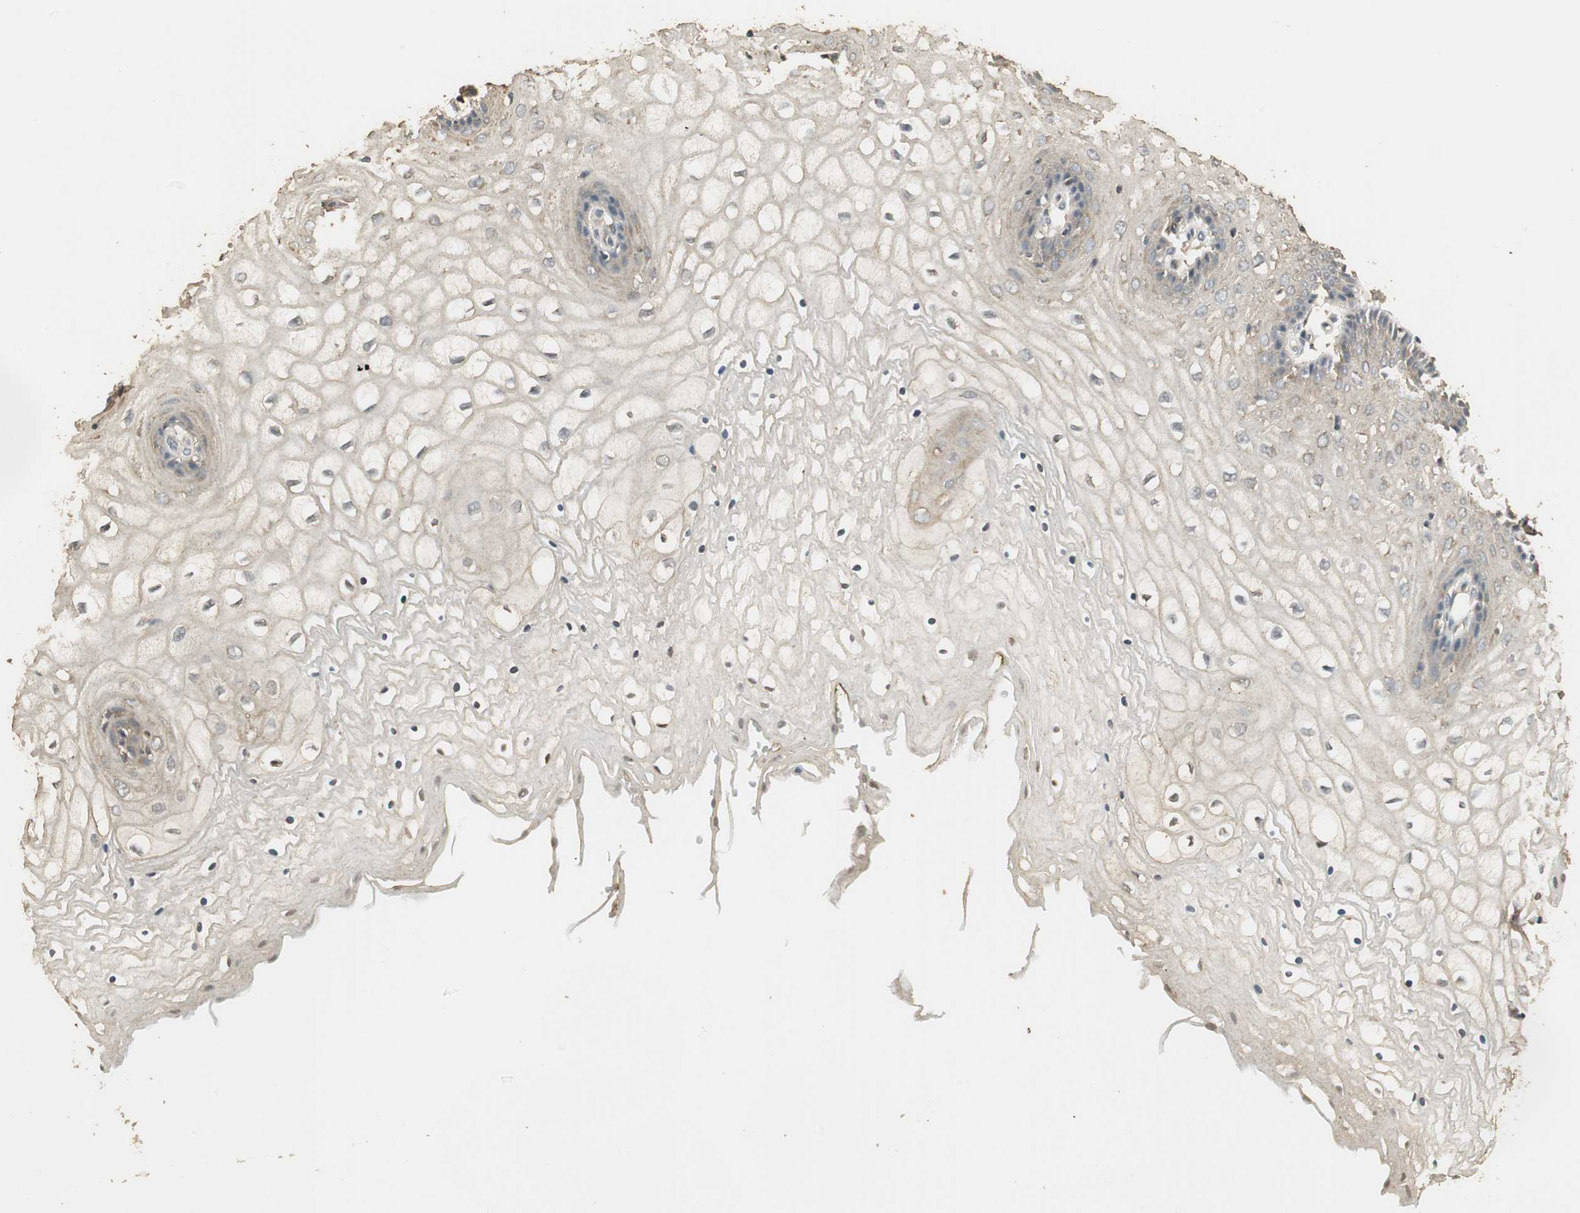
{"staining": {"intensity": "weak", "quantity": "<25%", "location": "cytoplasmic/membranous"}, "tissue": "vagina", "cell_type": "Squamous epithelial cells", "image_type": "normal", "snomed": [{"axis": "morphology", "description": "Normal tissue, NOS"}, {"axis": "topography", "description": "Vagina"}], "caption": "This is an immunohistochemistry image of normal vagina. There is no staining in squamous epithelial cells.", "gene": "USP2", "patient": {"sex": "female", "age": 34}}